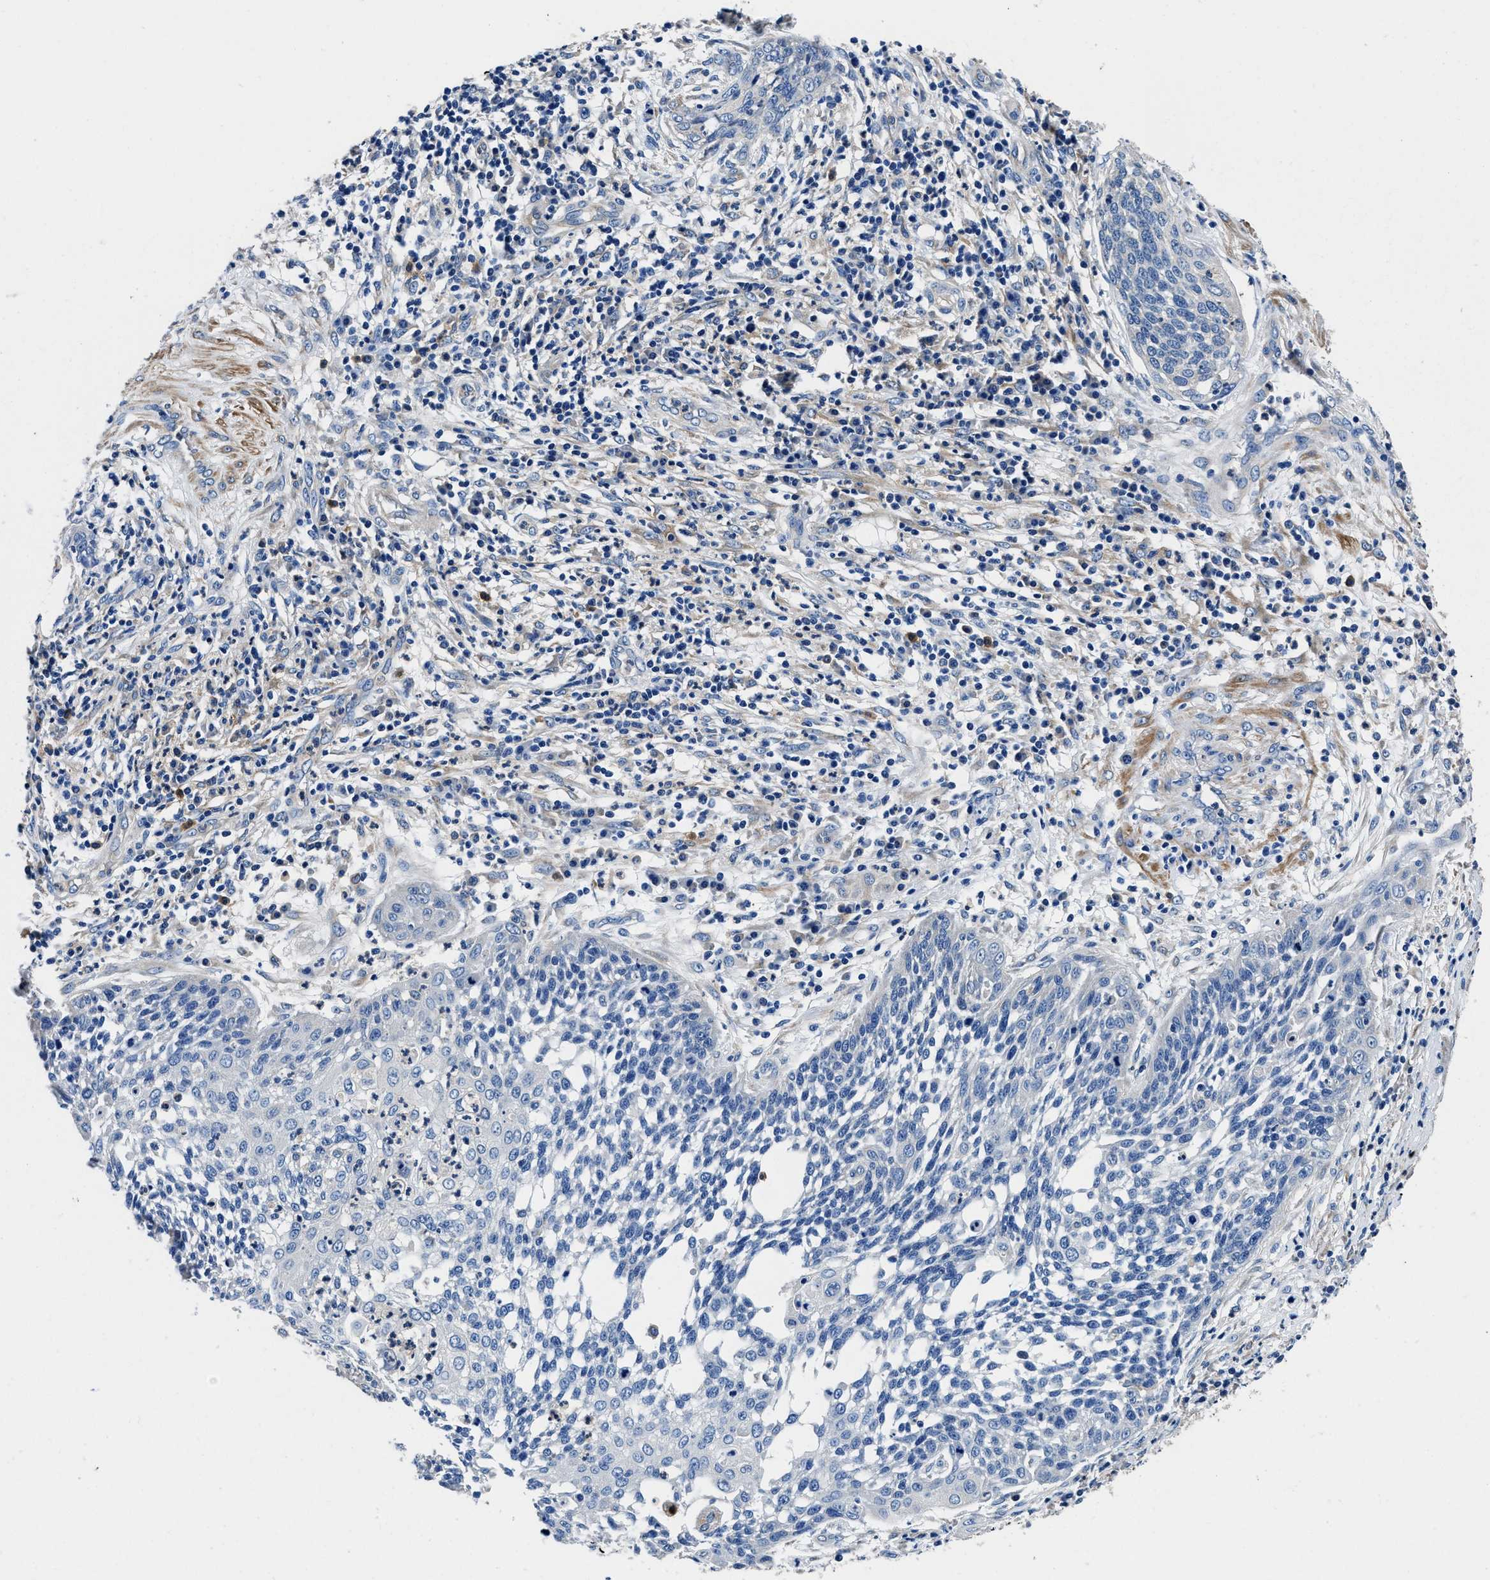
{"staining": {"intensity": "negative", "quantity": "none", "location": "none"}, "tissue": "cervical cancer", "cell_type": "Tumor cells", "image_type": "cancer", "snomed": [{"axis": "morphology", "description": "Squamous cell carcinoma, NOS"}, {"axis": "topography", "description": "Cervix"}], "caption": "DAB (3,3'-diaminobenzidine) immunohistochemical staining of cervical cancer (squamous cell carcinoma) demonstrates no significant positivity in tumor cells. Nuclei are stained in blue.", "gene": "NEU1", "patient": {"sex": "female", "age": 34}}